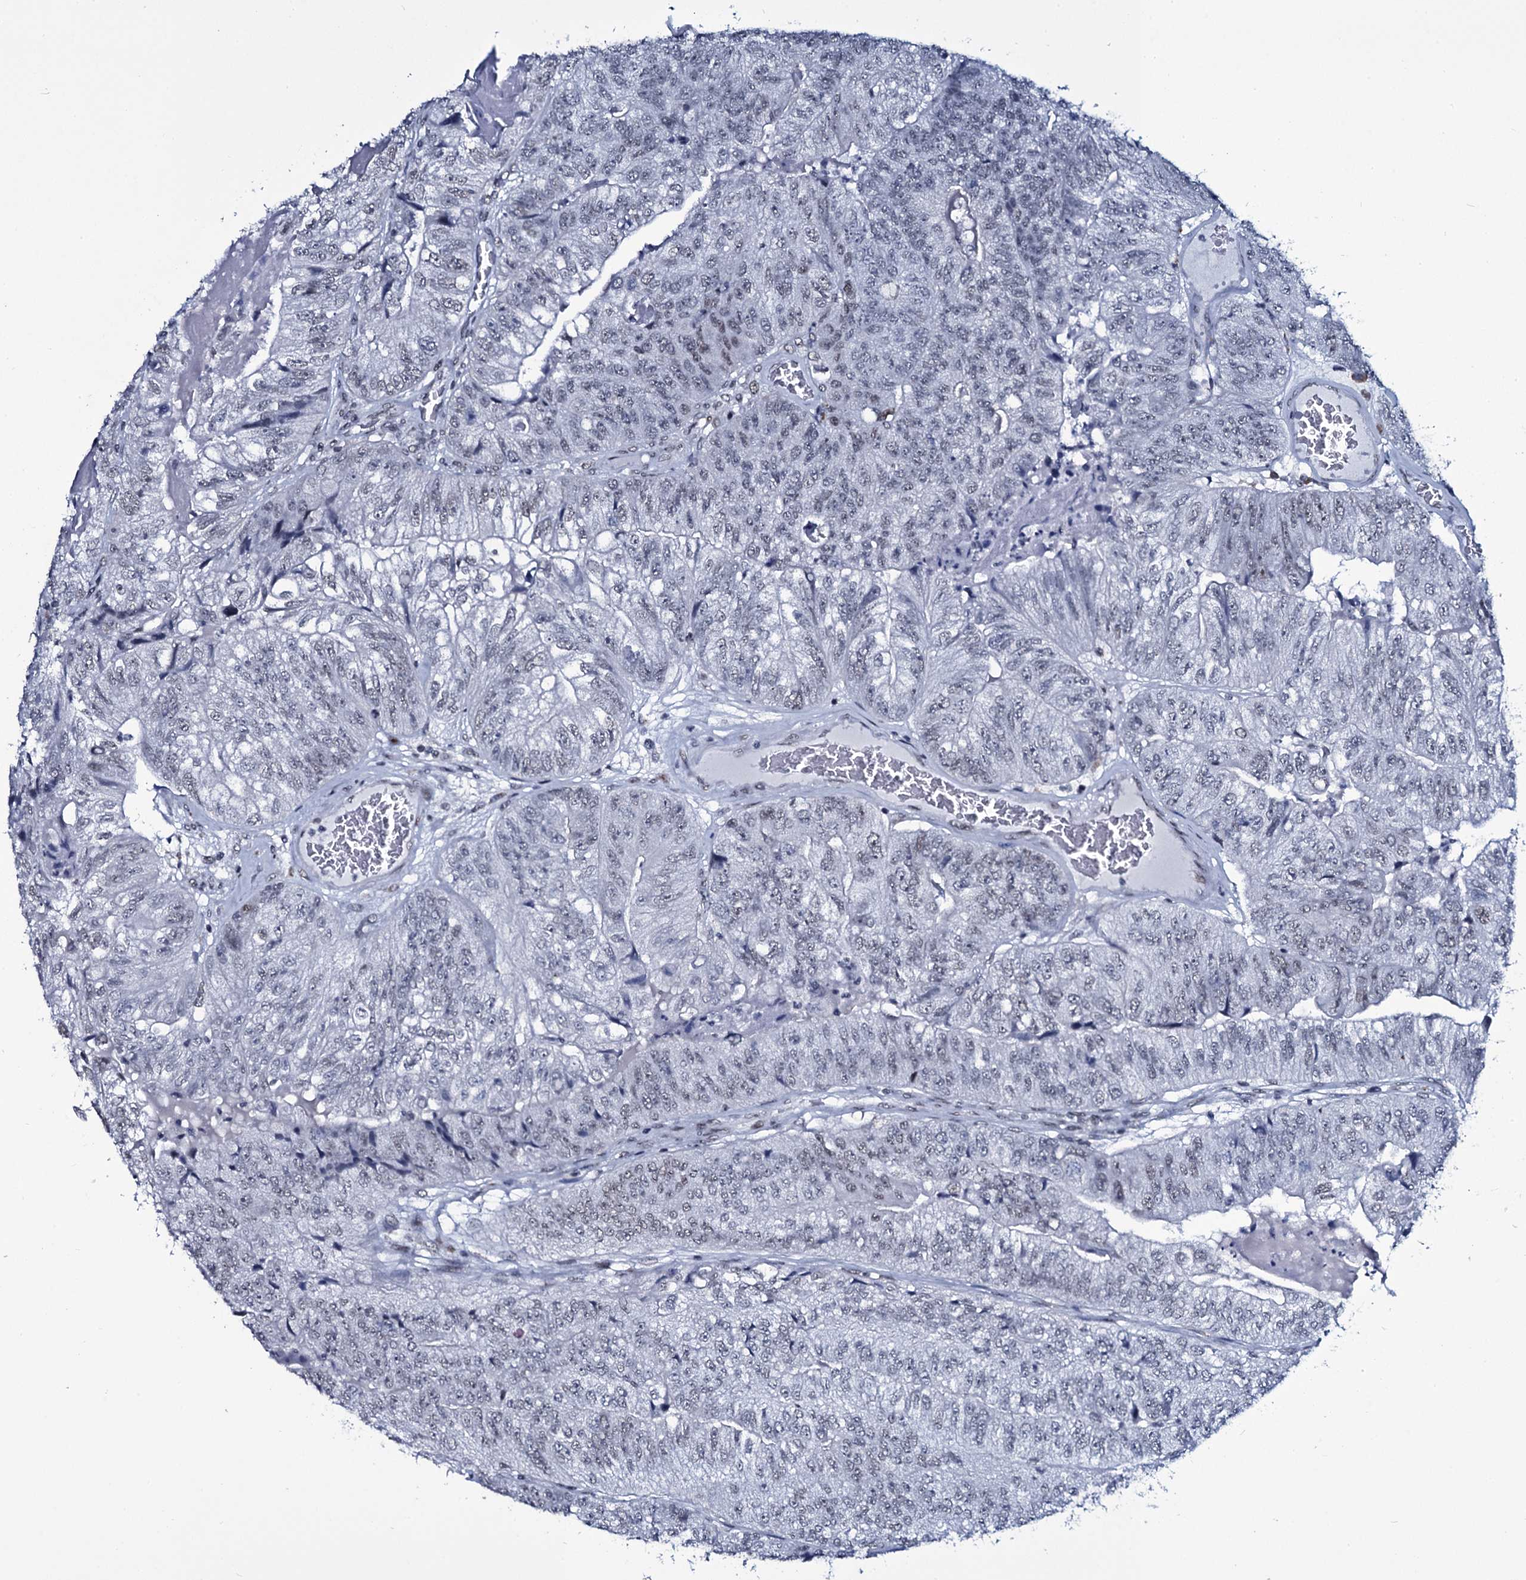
{"staining": {"intensity": "negative", "quantity": "none", "location": "none"}, "tissue": "colorectal cancer", "cell_type": "Tumor cells", "image_type": "cancer", "snomed": [{"axis": "morphology", "description": "Adenocarcinoma, NOS"}, {"axis": "topography", "description": "Colon"}], "caption": "Immunohistochemistry (IHC) image of neoplastic tissue: human colorectal cancer (adenocarcinoma) stained with DAB shows no significant protein positivity in tumor cells.", "gene": "ZMIZ2", "patient": {"sex": "female", "age": 67}}